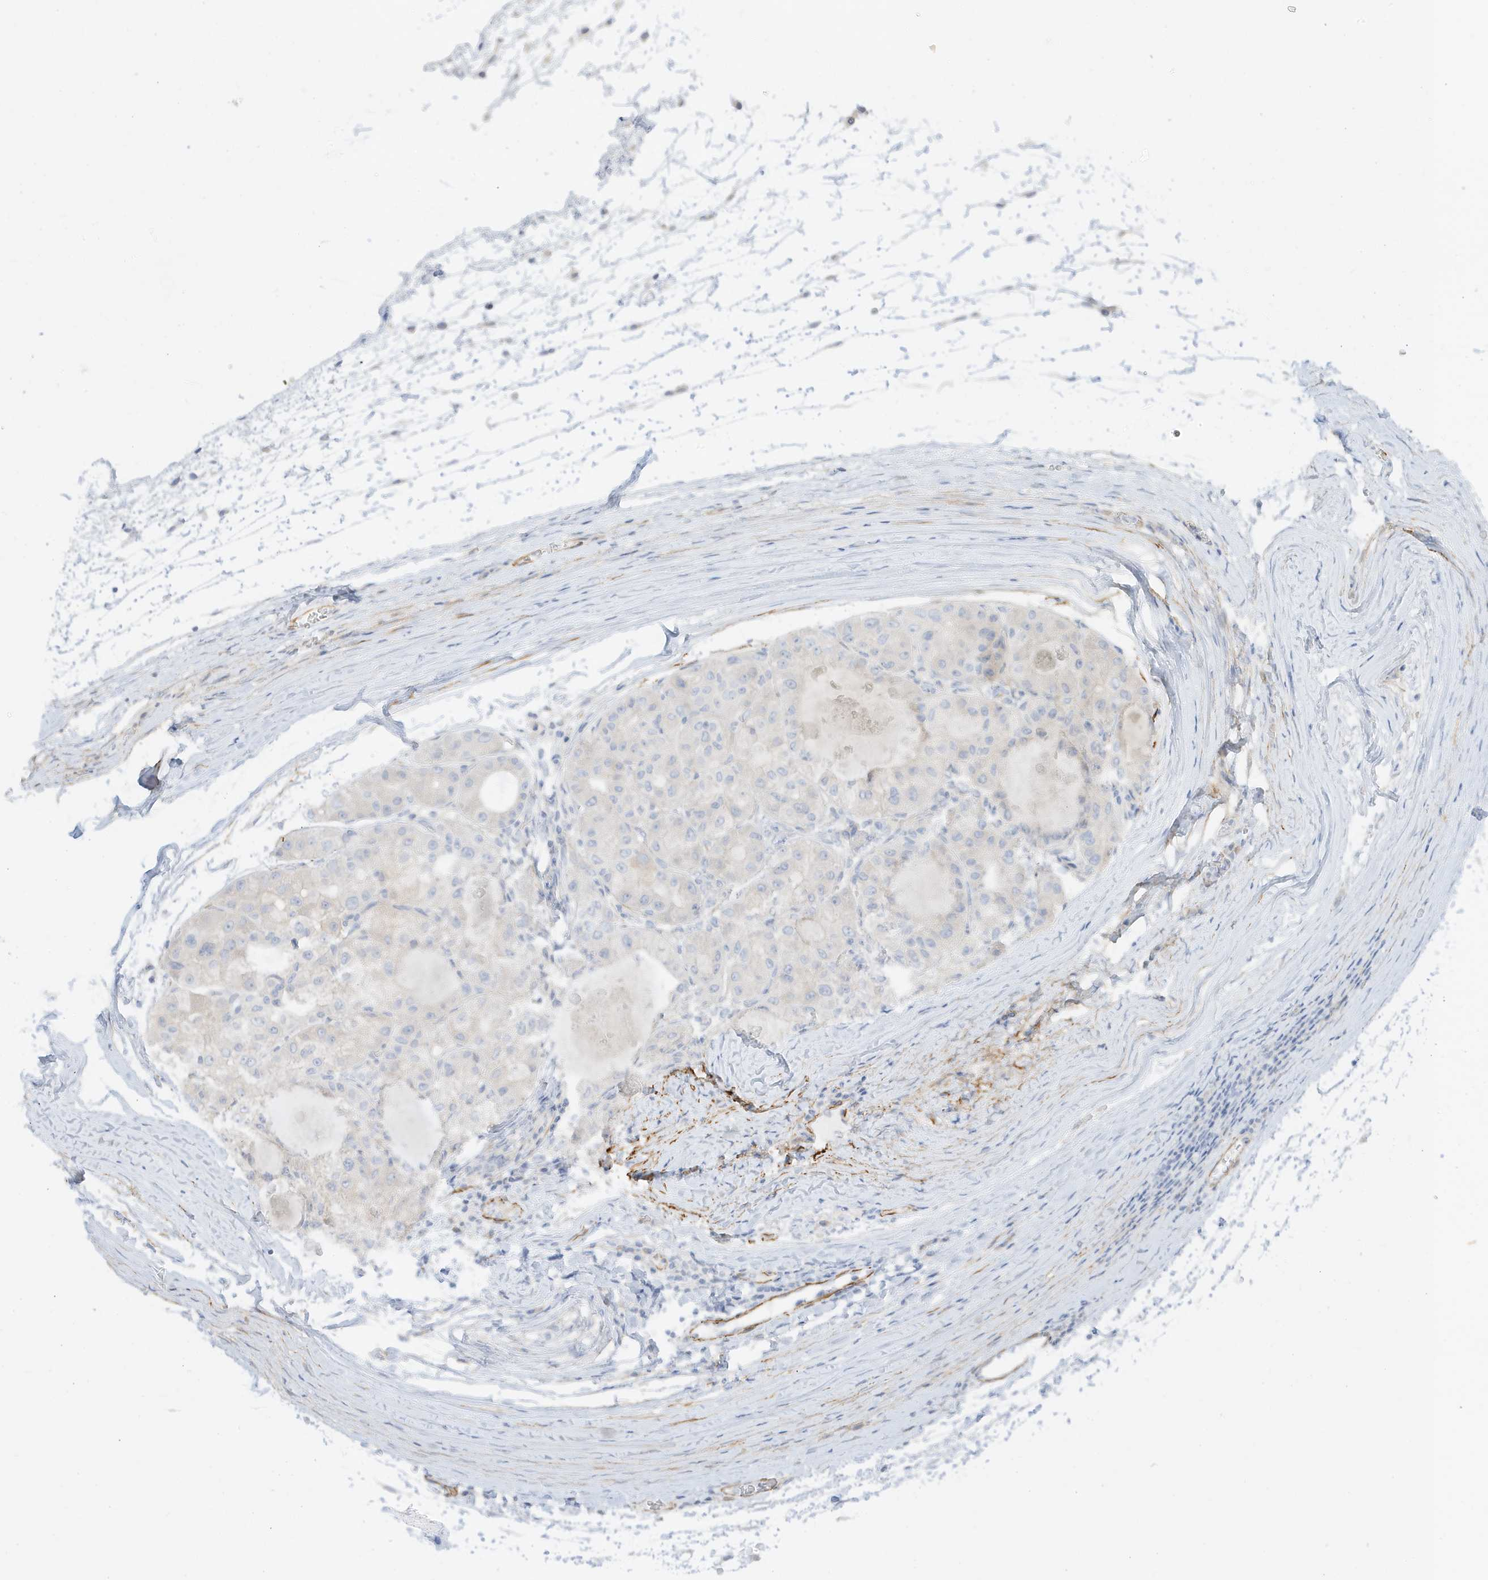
{"staining": {"intensity": "negative", "quantity": "none", "location": "none"}, "tissue": "liver cancer", "cell_type": "Tumor cells", "image_type": "cancer", "snomed": [{"axis": "morphology", "description": "Carcinoma, Hepatocellular, NOS"}, {"axis": "topography", "description": "Liver"}], "caption": "Liver cancer (hepatocellular carcinoma) was stained to show a protein in brown. There is no significant expression in tumor cells.", "gene": "SLC22A13", "patient": {"sex": "male", "age": 80}}